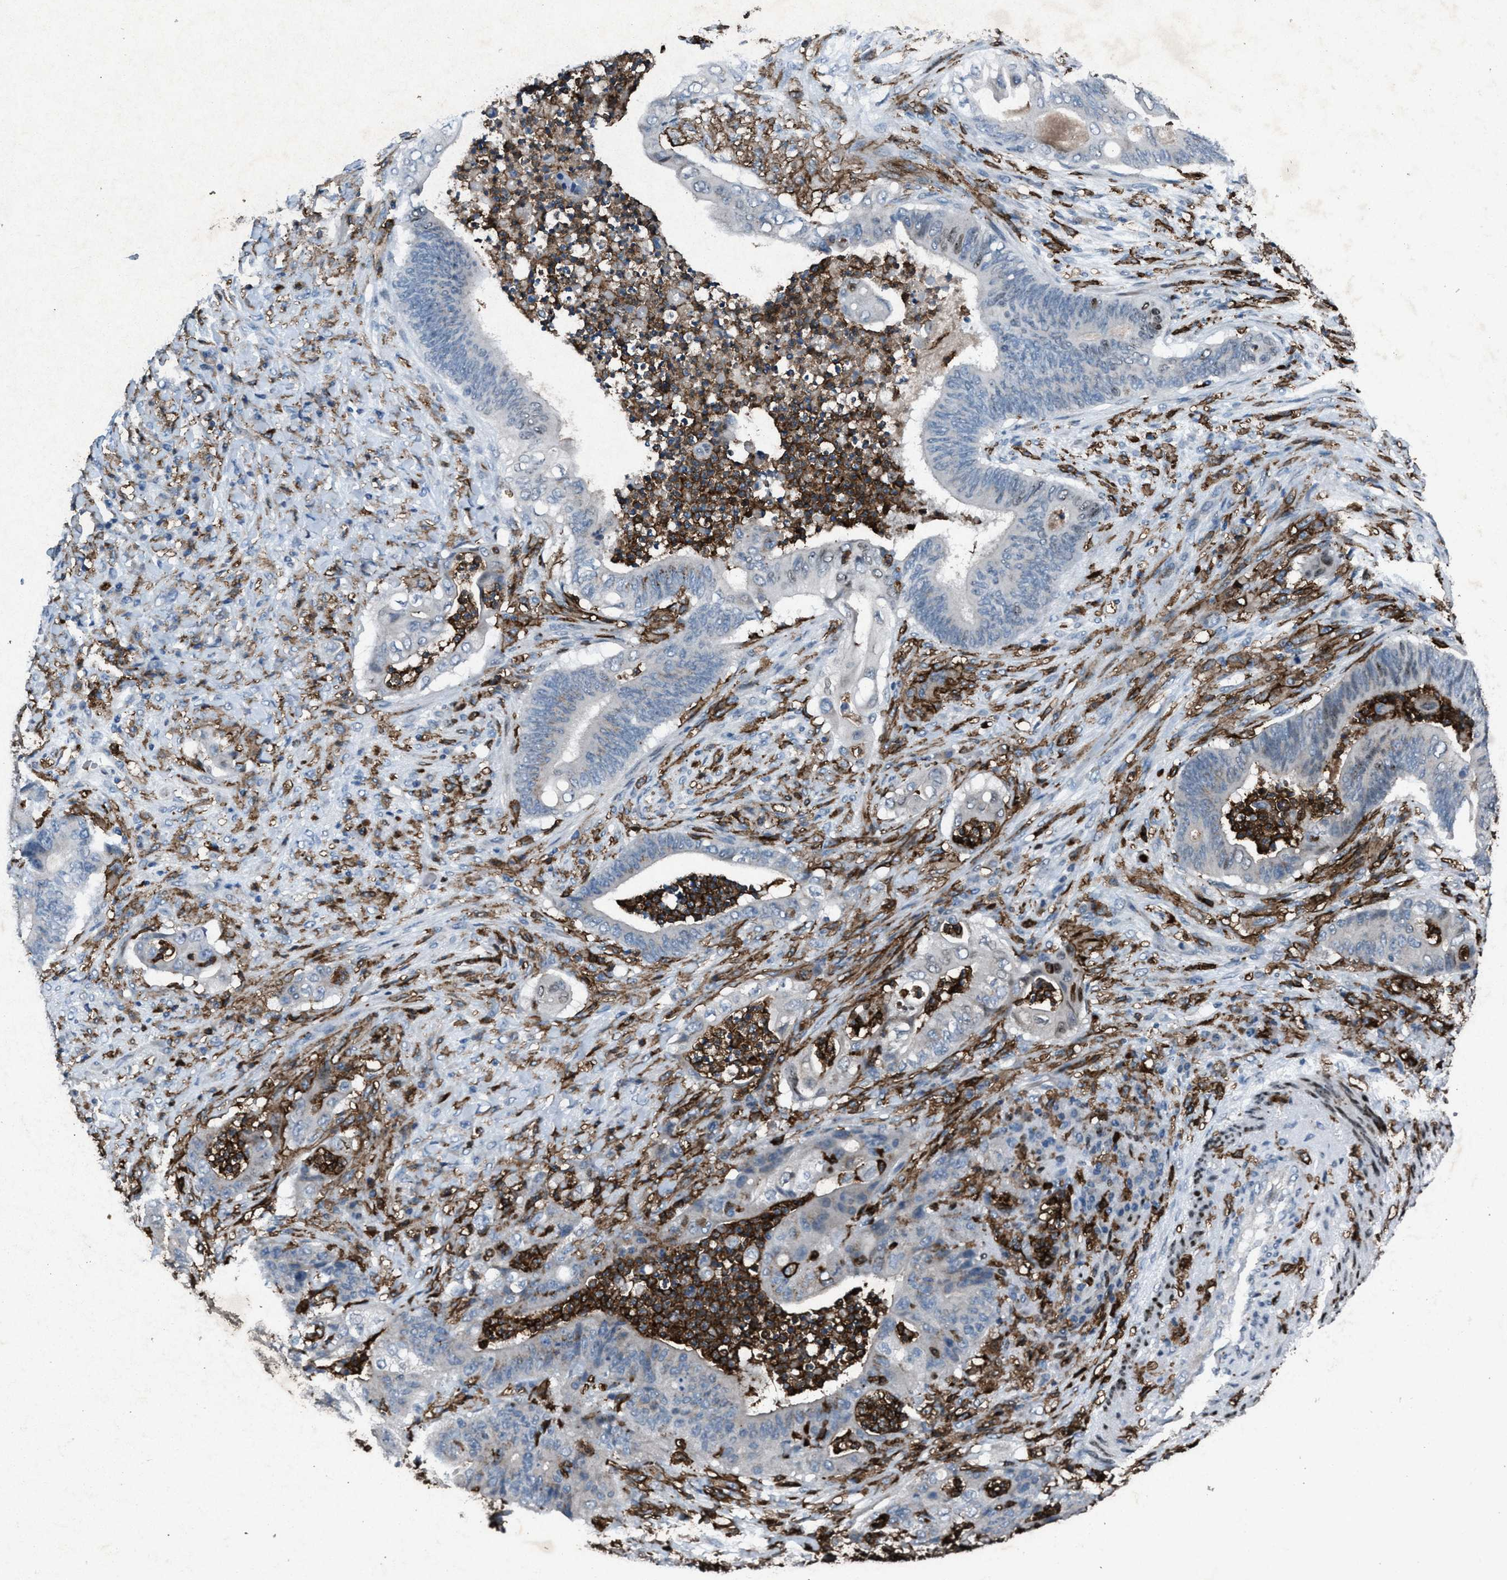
{"staining": {"intensity": "negative", "quantity": "none", "location": "none"}, "tissue": "stomach cancer", "cell_type": "Tumor cells", "image_type": "cancer", "snomed": [{"axis": "morphology", "description": "Adenocarcinoma, NOS"}, {"axis": "topography", "description": "Stomach"}], "caption": "There is no significant positivity in tumor cells of stomach cancer (adenocarcinoma).", "gene": "FCER1G", "patient": {"sex": "female", "age": 73}}